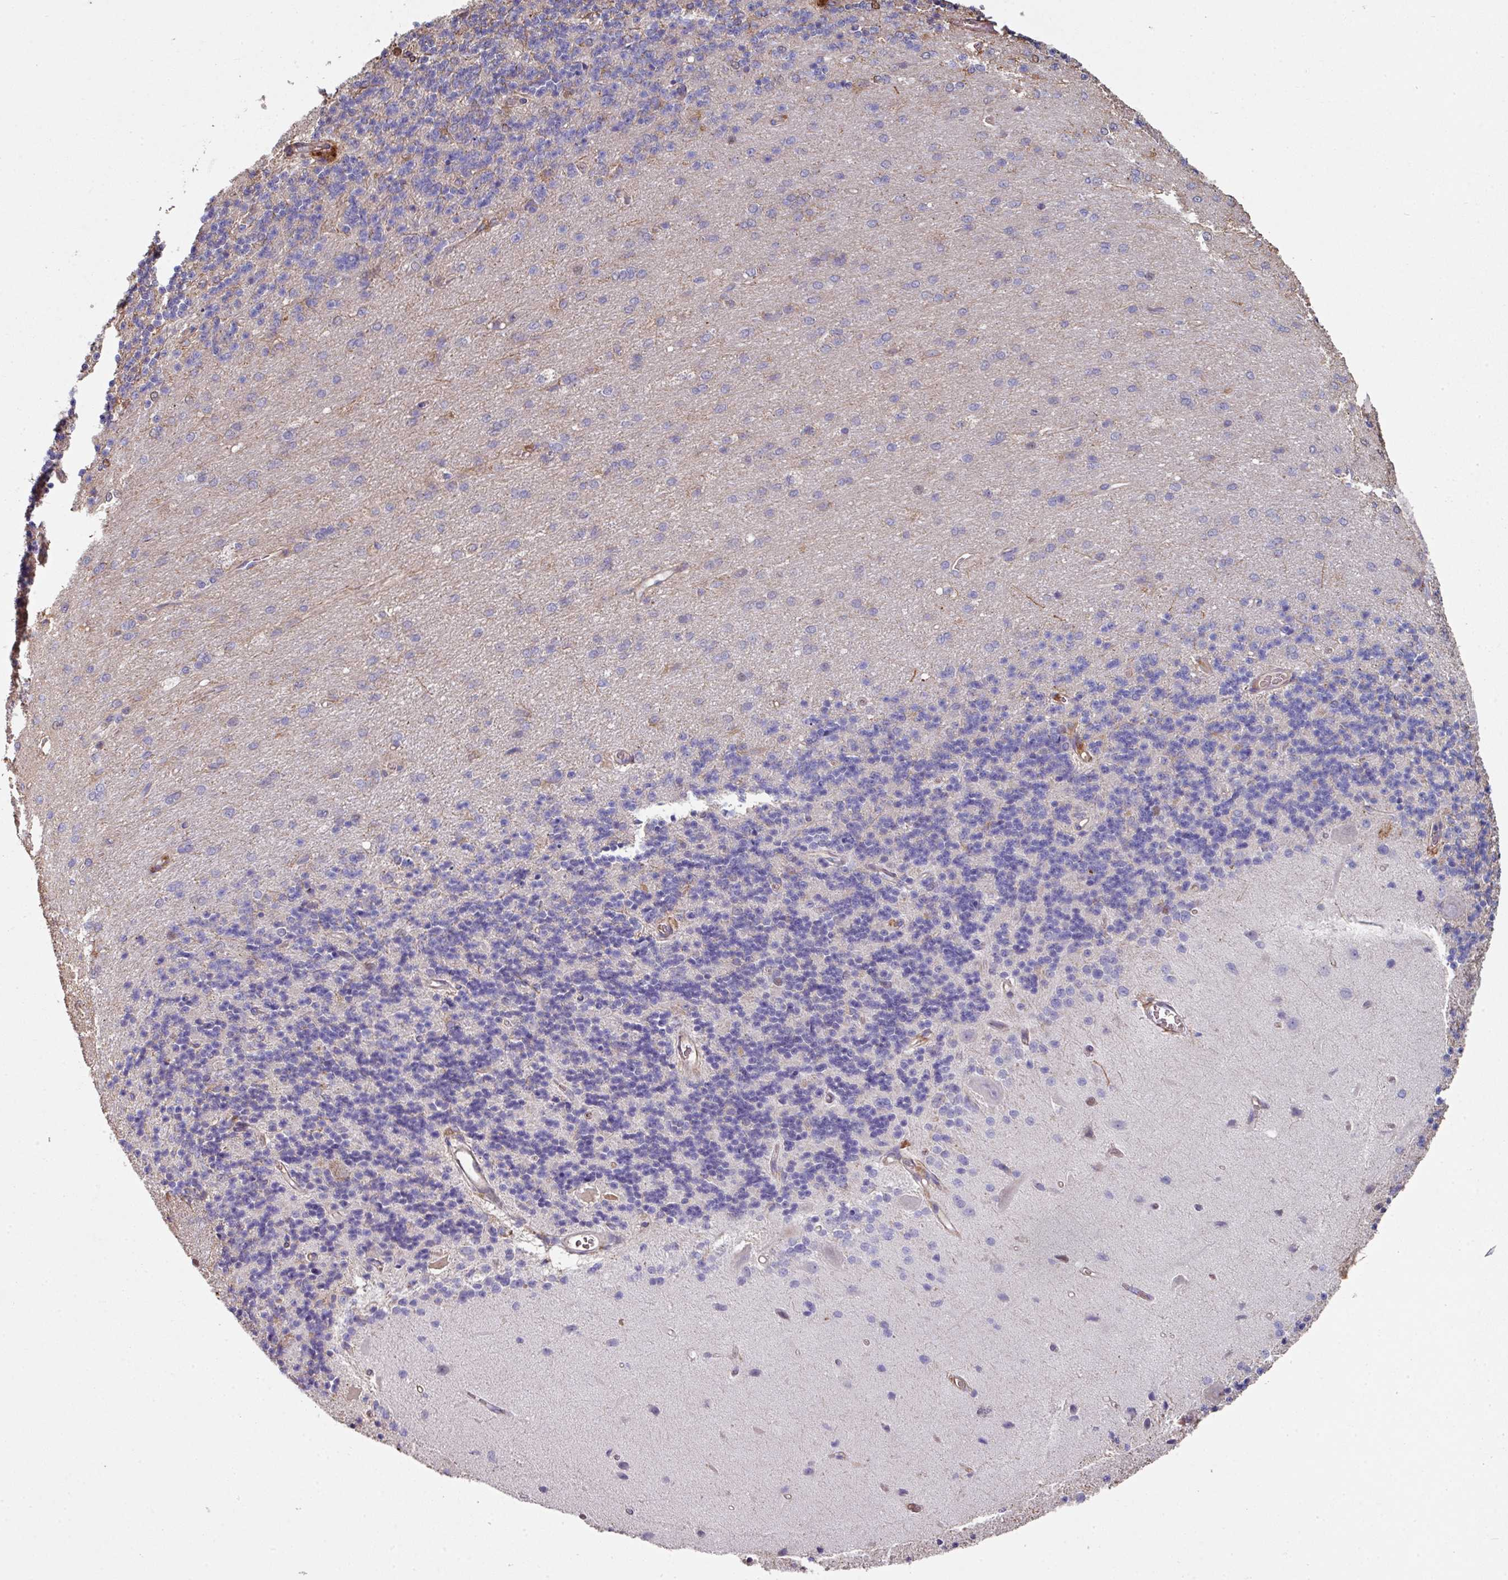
{"staining": {"intensity": "weak", "quantity": "25%-75%", "location": "cytoplasmic/membranous"}, "tissue": "cerebellum", "cell_type": "Cells in granular layer", "image_type": "normal", "snomed": [{"axis": "morphology", "description": "Normal tissue, NOS"}, {"axis": "topography", "description": "Cerebellum"}], "caption": "Immunohistochemical staining of normal human cerebellum shows weak cytoplasmic/membranous protein expression in about 25%-75% of cells in granular layer. Using DAB (brown) and hematoxylin (blue) stains, captured at high magnification using brightfield microscopy.", "gene": "ANO9", "patient": {"sex": "female", "age": 29}}